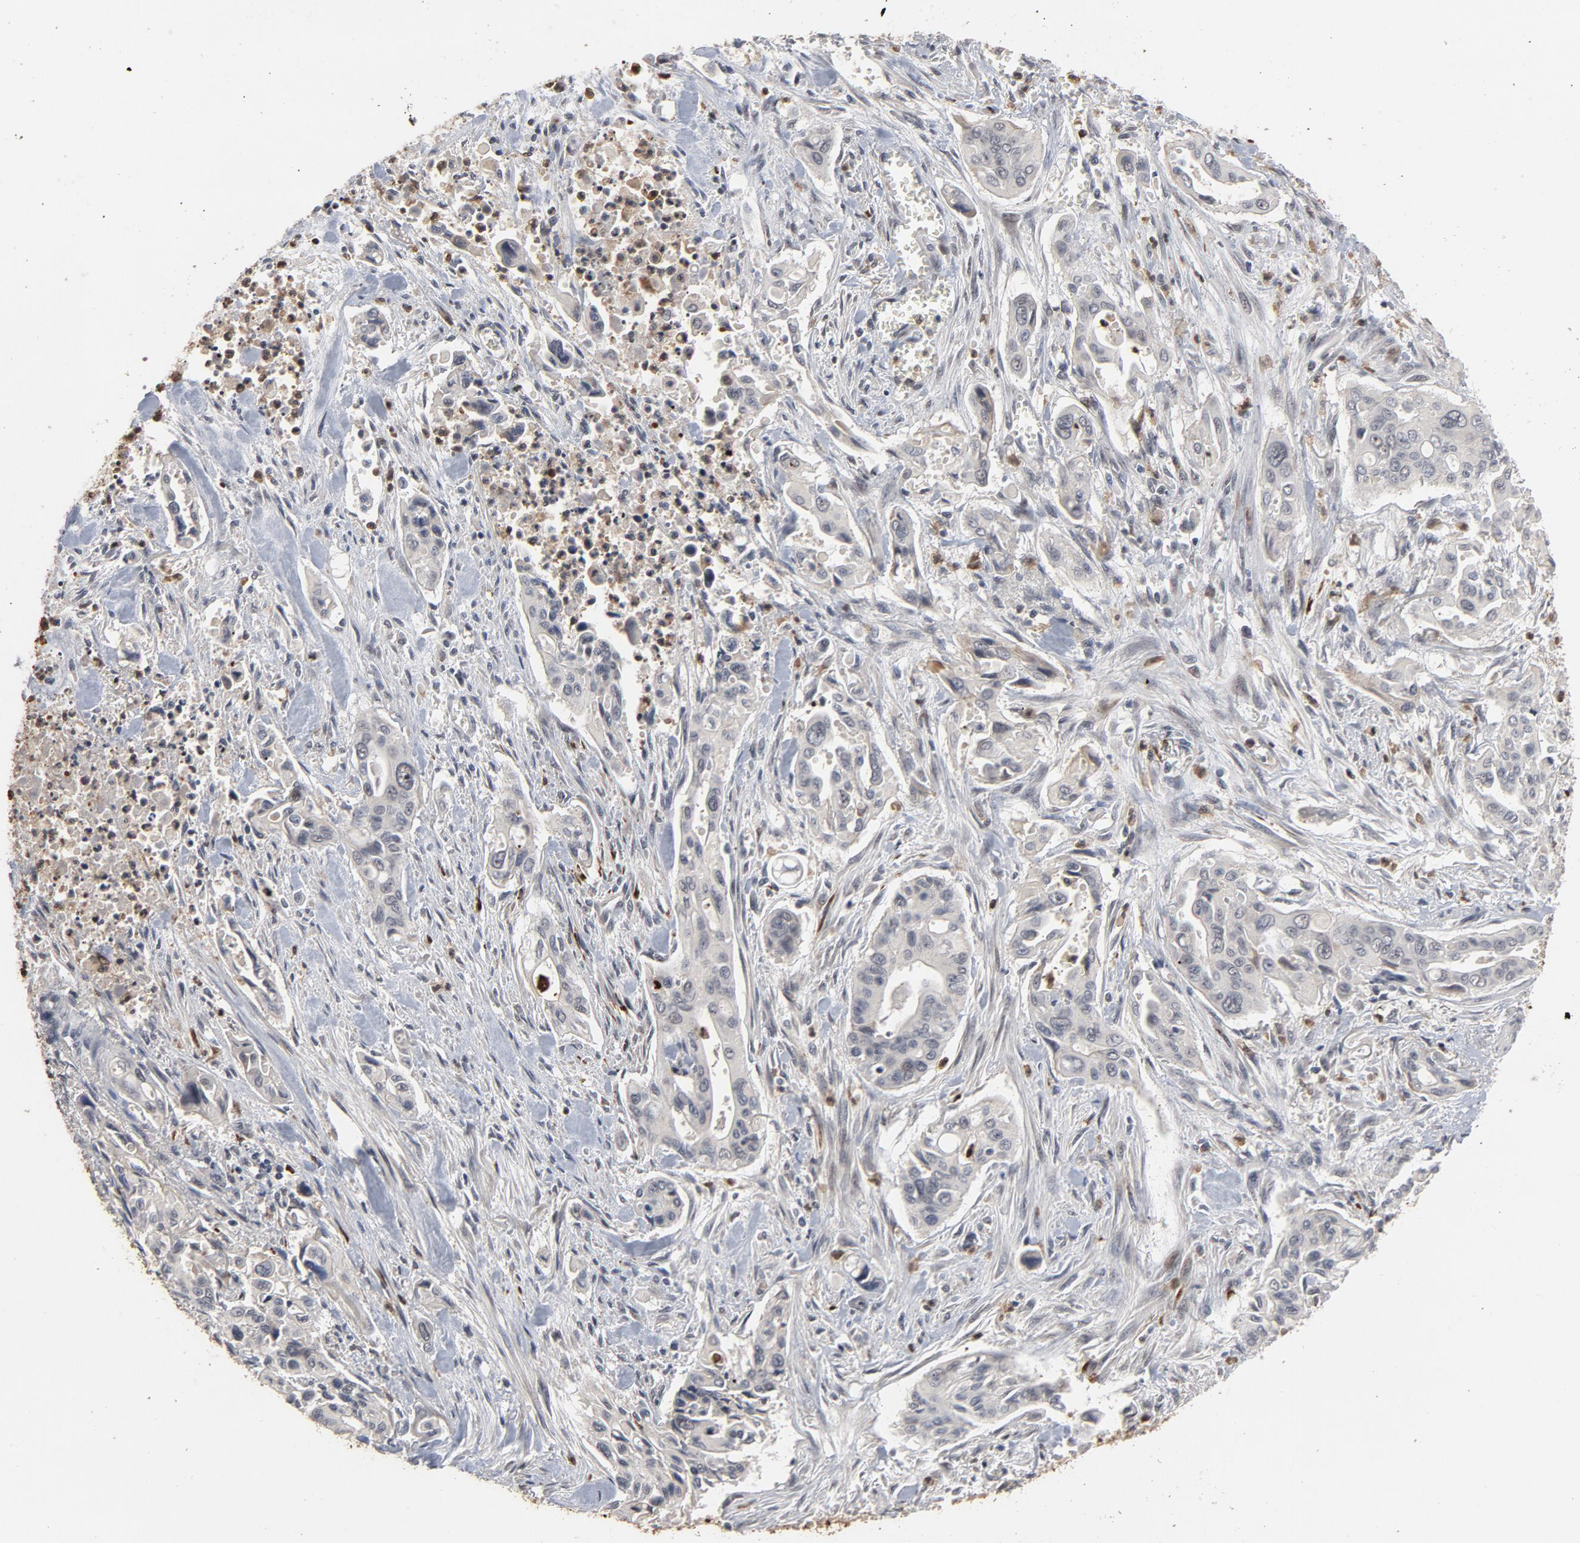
{"staining": {"intensity": "negative", "quantity": "none", "location": "none"}, "tissue": "pancreatic cancer", "cell_type": "Tumor cells", "image_type": "cancer", "snomed": [{"axis": "morphology", "description": "Adenocarcinoma, NOS"}, {"axis": "topography", "description": "Pancreas"}], "caption": "IHC image of human pancreatic adenocarcinoma stained for a protein (brown), which shows no expression in tumor cells.", "gene": "RTL5", "patient": {"sex": "male", "age": 77}}